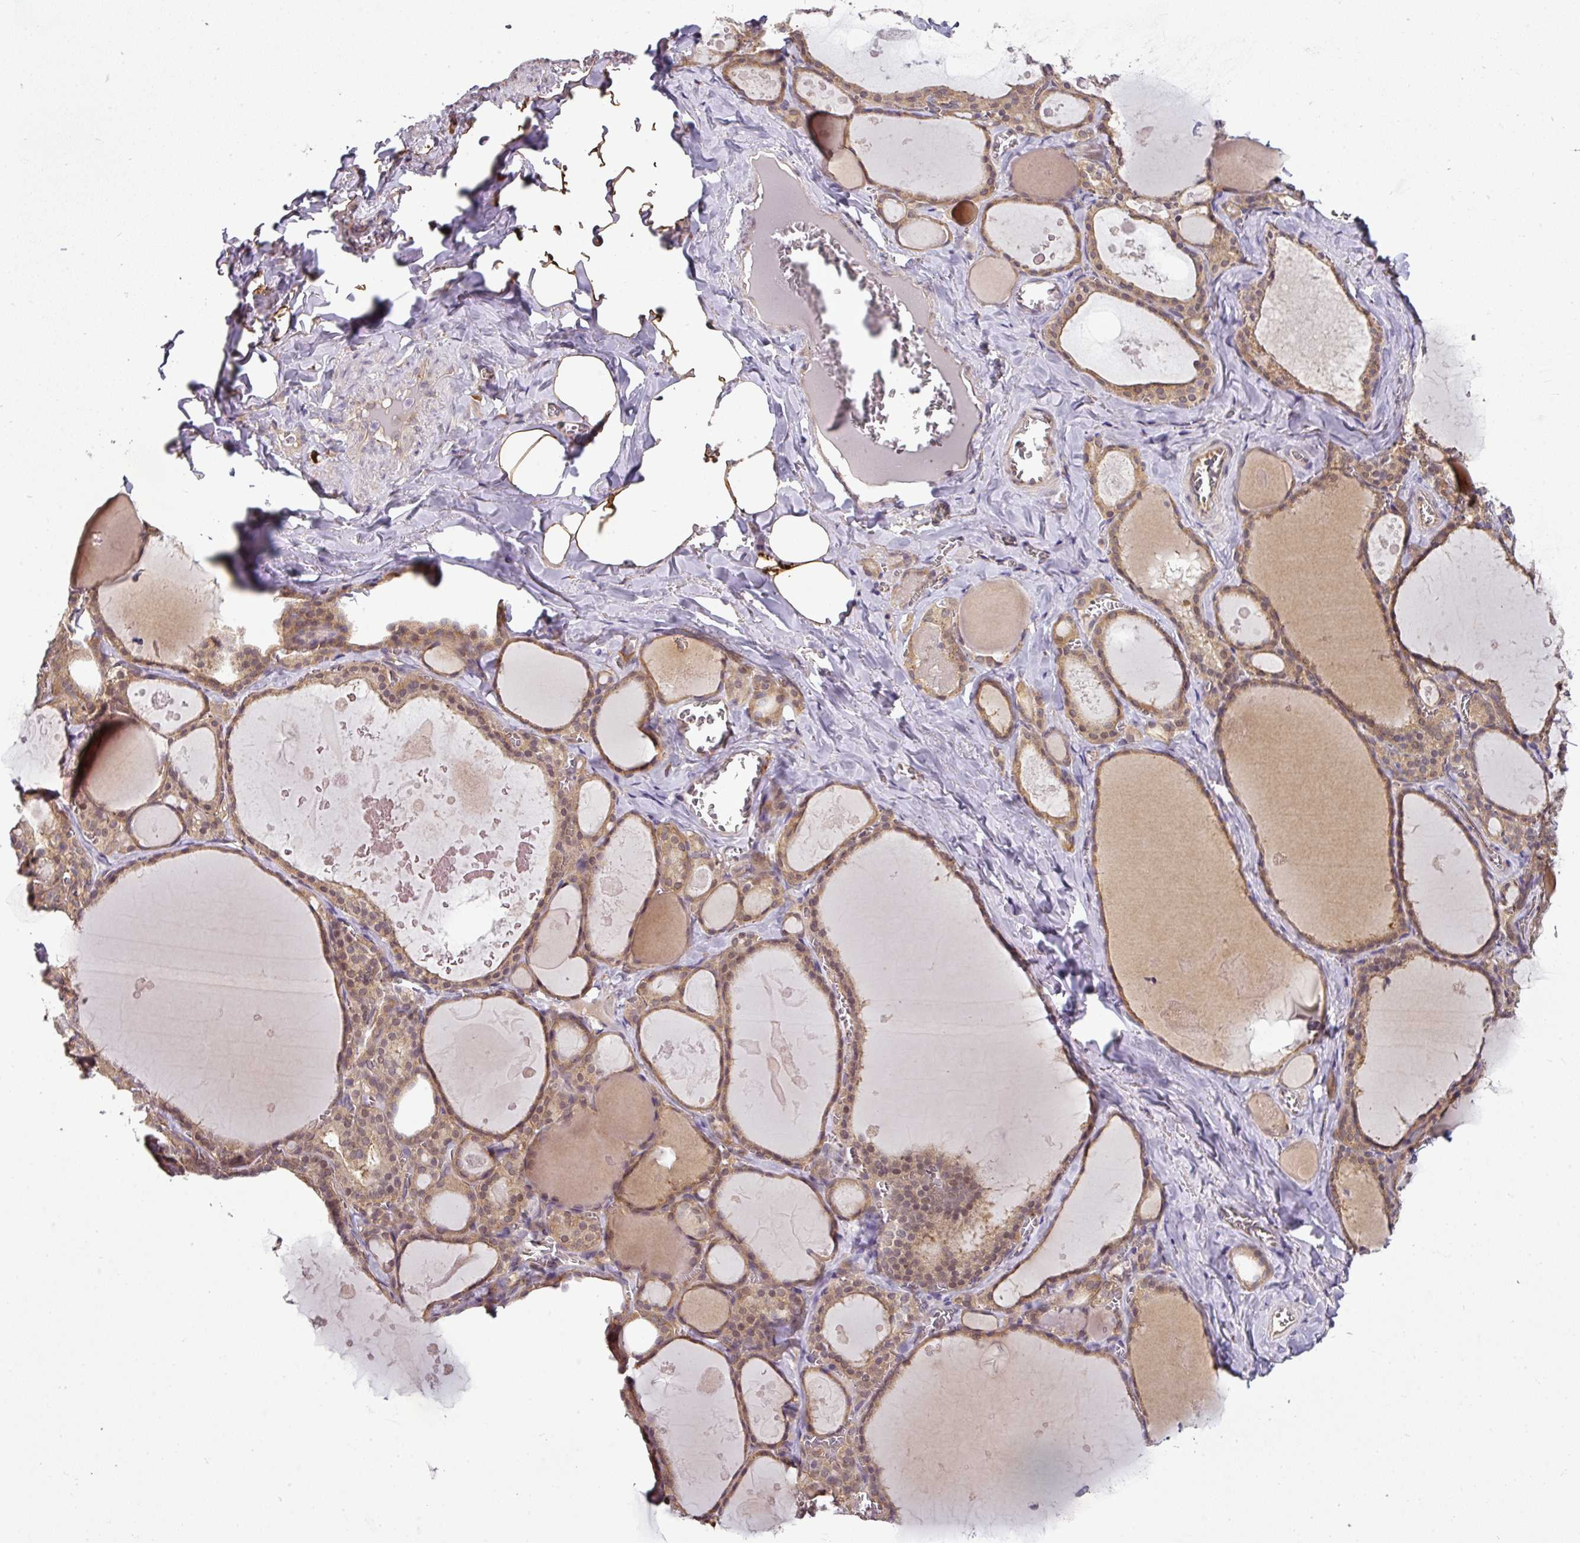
{"staining": {"intensity": "moderate", "quantity": ">75%", "location": "cytoplasmic/membranous,nuclear"}, "tissue": "thyroid gland", "cell_type": "Glandular cells", "image_type": "normal", "snomed": [{"axis": "morphology", "description": "Normal tissue, NOS"}, {"axis": "topography", "description": "Thyroid gland"}], "caption": "A high-resolution micrograph shows IHC staining of normal thyroid gland, which exhibits moderate cytoplasmic/membranous,nuclear staining in about >75% of glandular cells.", "gene": "RBM14", "patient": {"sex": "male", "age": 56}}